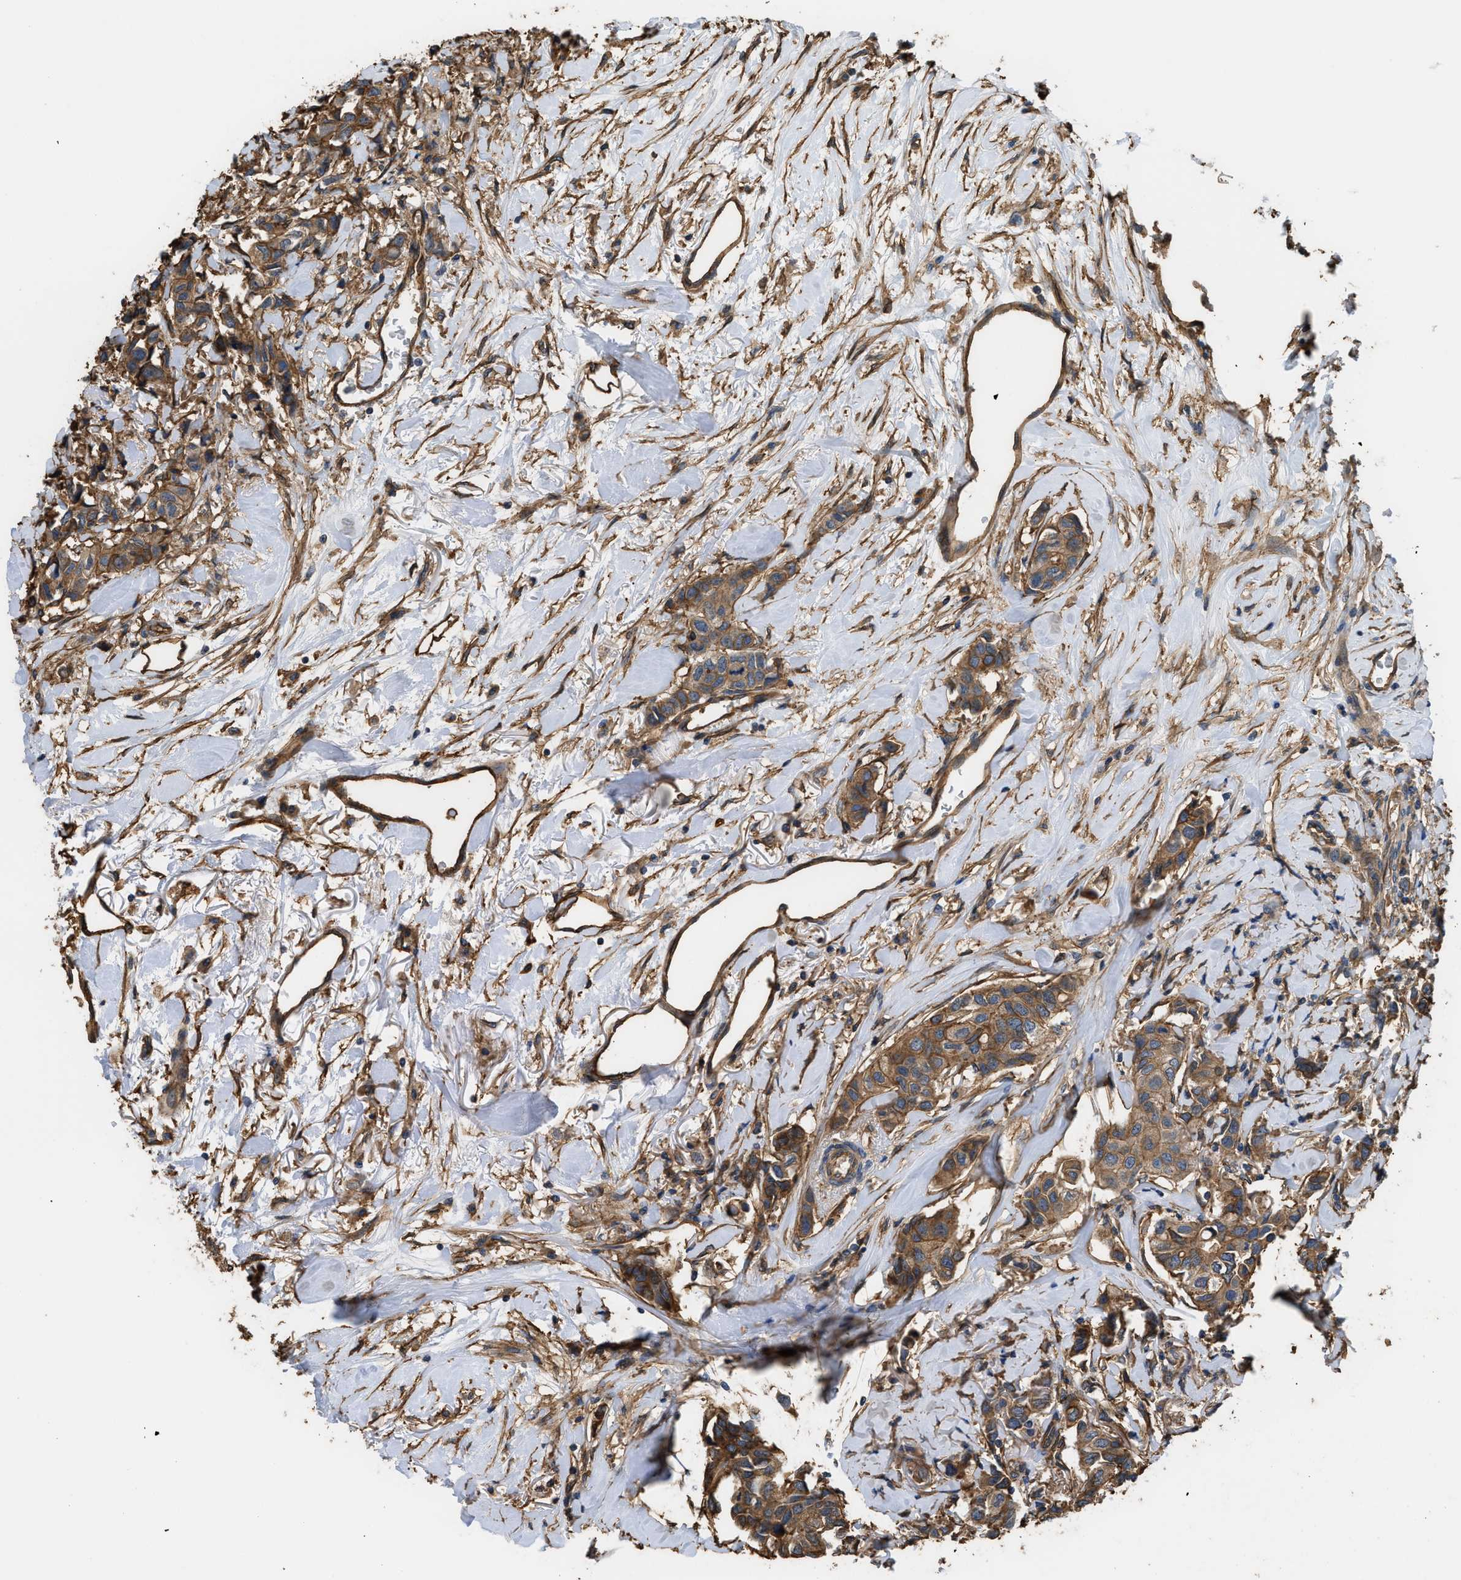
{"staining": {"intensity": "moderate", "quantity": ">75%", "location": "cytoplasmic/membranous"}, "tissue": "breast cancer", "cell_type": "Tumor cells", "image_type": "cancer", "snomed": [{"axis": "morphology", "description": "Duct carcinoma"}, {"axis": "topography", "description": "Breast"}], "caption": "Brown immunohistochemical staining in breast cancer (invasive ductal carcinoma) displays moderate cytoplasmic/membranous positivity in about >75% of tumor cells.", "gene": "DDHD2", "patient": {"sex": "female", "age": 80}}